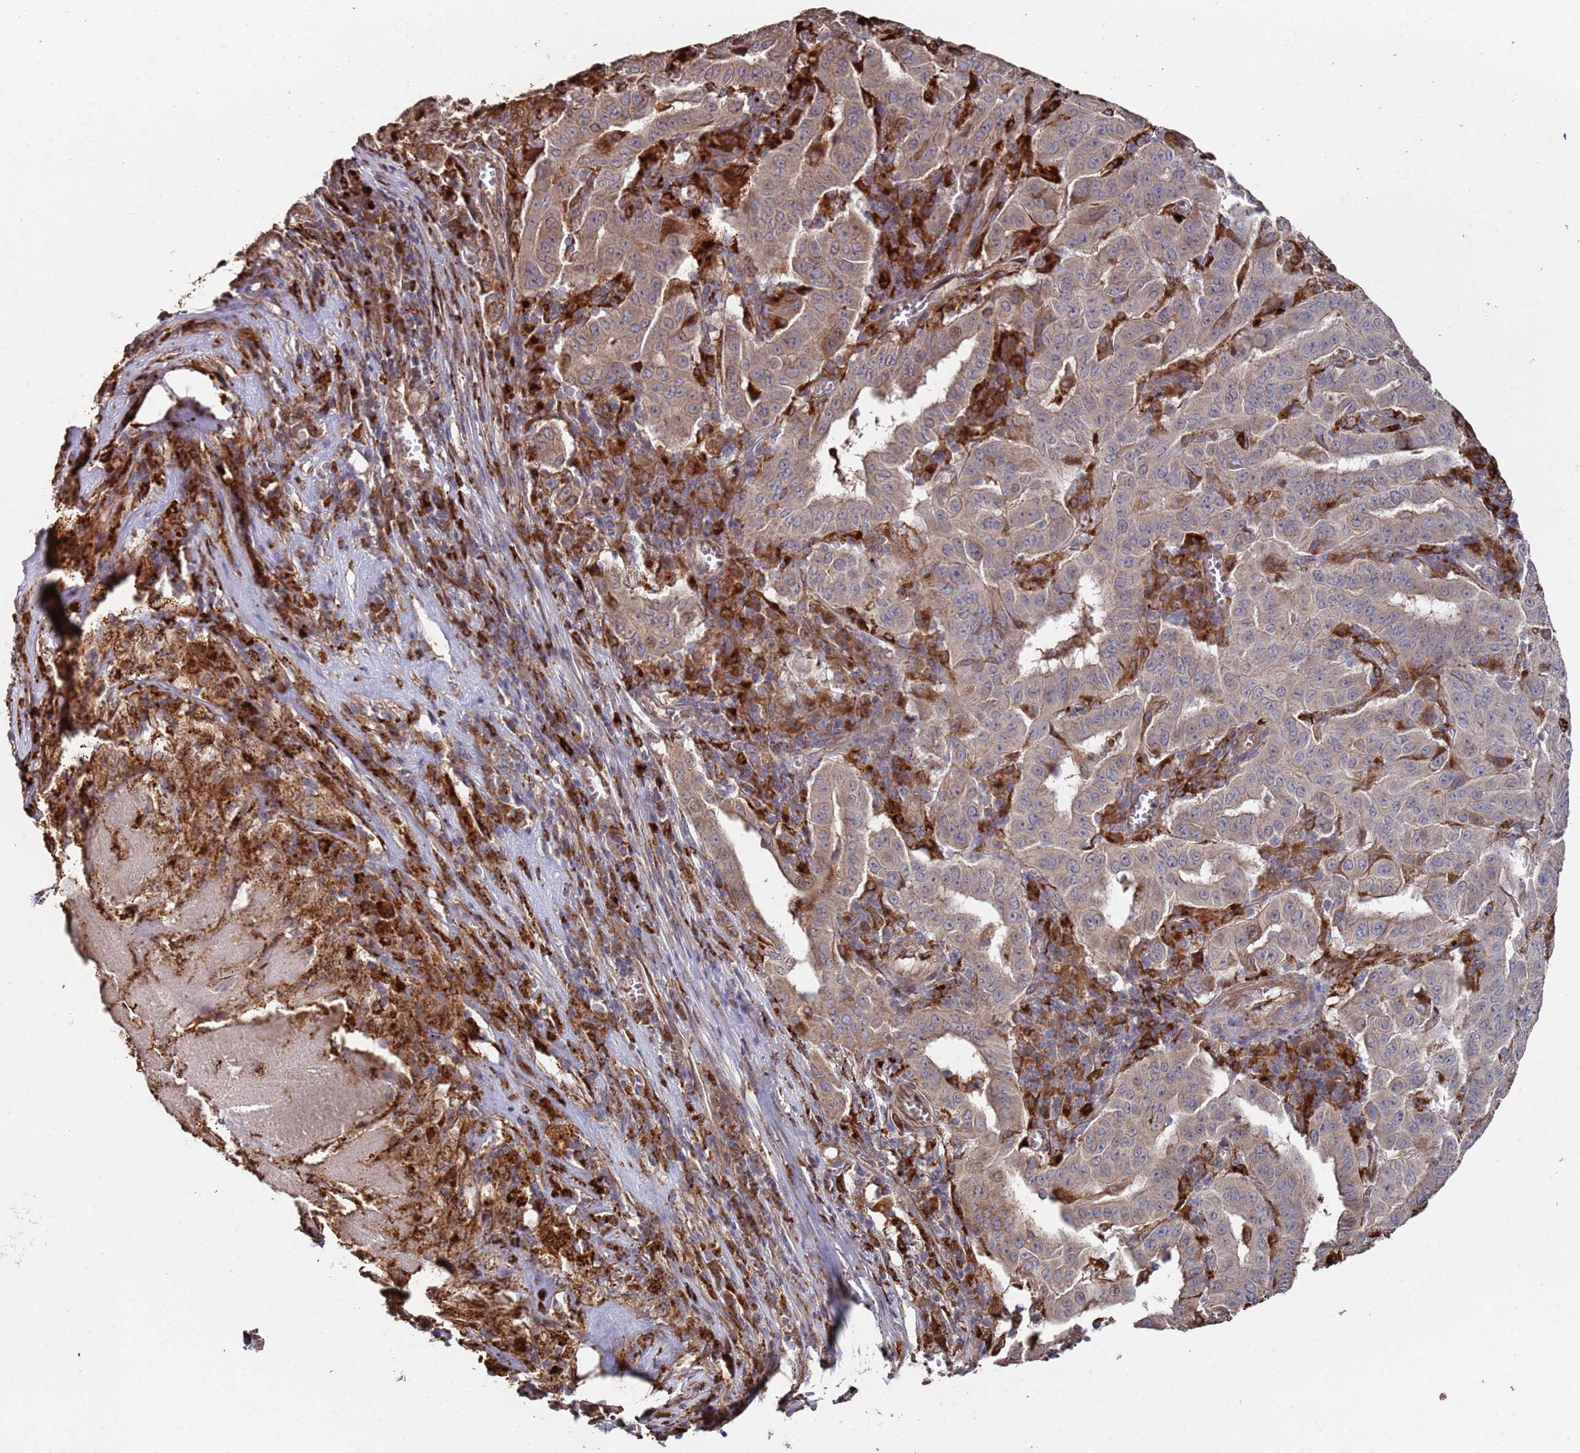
{"staining": {"intensity": "moderate", "quantity": ">75%", "location": "cytoplasmic/membranous"}, "tissue": "pancreatic cancer", "cell_type": "Tumor cells", "image_type": "cancer", "snomed": [{"axis": "morphology", "description": "Adenocarcinoma, NOS"}, {"axis": "topography", "description": "Pancreas"}], "caption": "The histopathology image shows staining of adenocarcinoma (pancreatic), revealing moderate cytoplasmic/membranous protein expression (brown color) within tumor cells.", "gene": "LACC1", "patient": {"sex": "male", "age": 63}}